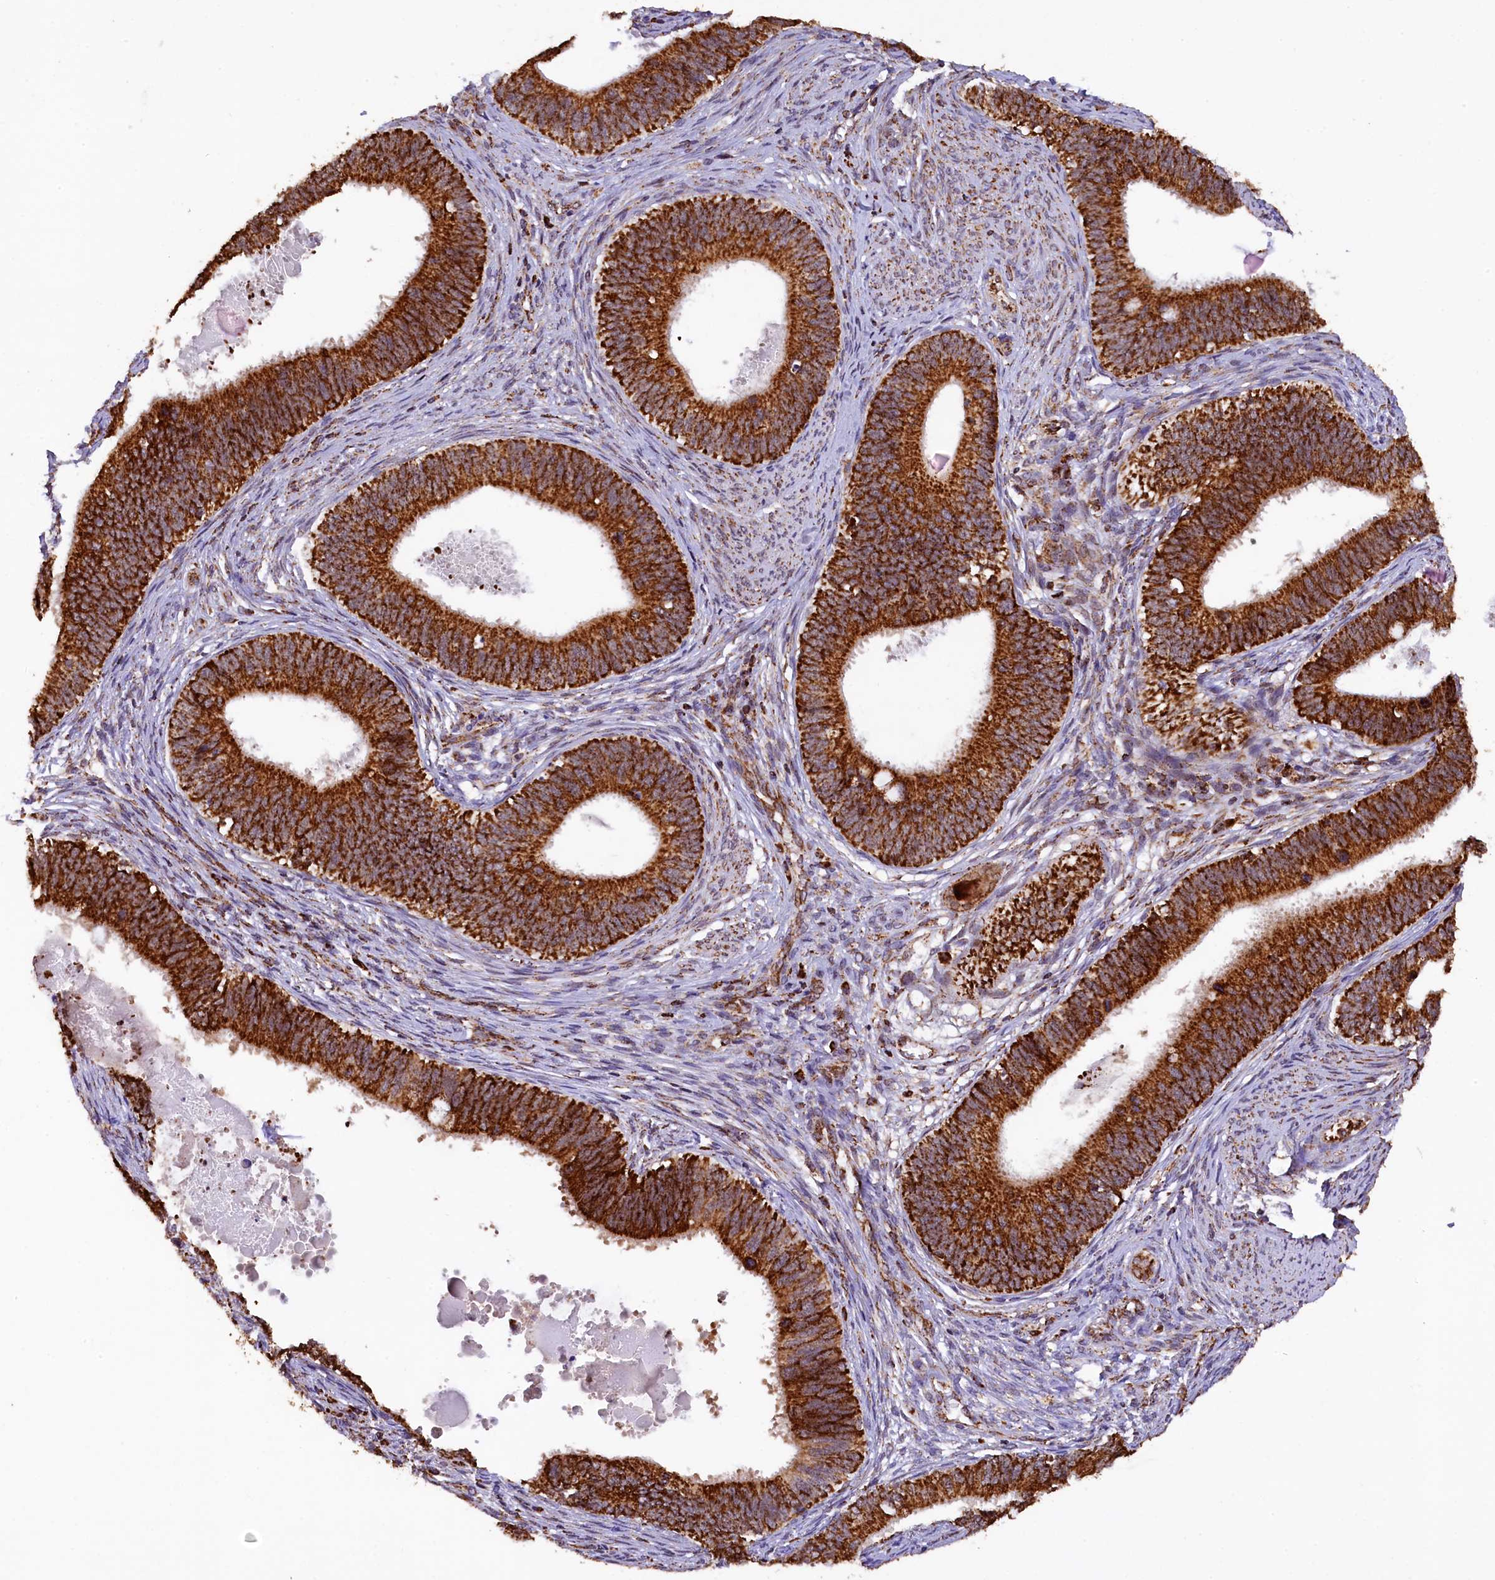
{"staining": {"intensity": "strong", "quantity": ">75%", "location": "cytoplasmic/membranous"}, "tissue": "cervical cancer", "cell_type": "Tumor cells", "image_type": "cancer", "snomed": [{"axis": "morphology", "description": "Adenocarcinoma, NOS"}, {"axis": "topography", "description": "Cervix"}], "caption": "The photomicrograph exhibits staining of cervical cancer (adenocarcinoma), revealing strong cytoplasmic/membranous protein expression (brown color) within tumor cells.", "gene": "KLC2", "patient": {"sex": "female", "age": 42}}